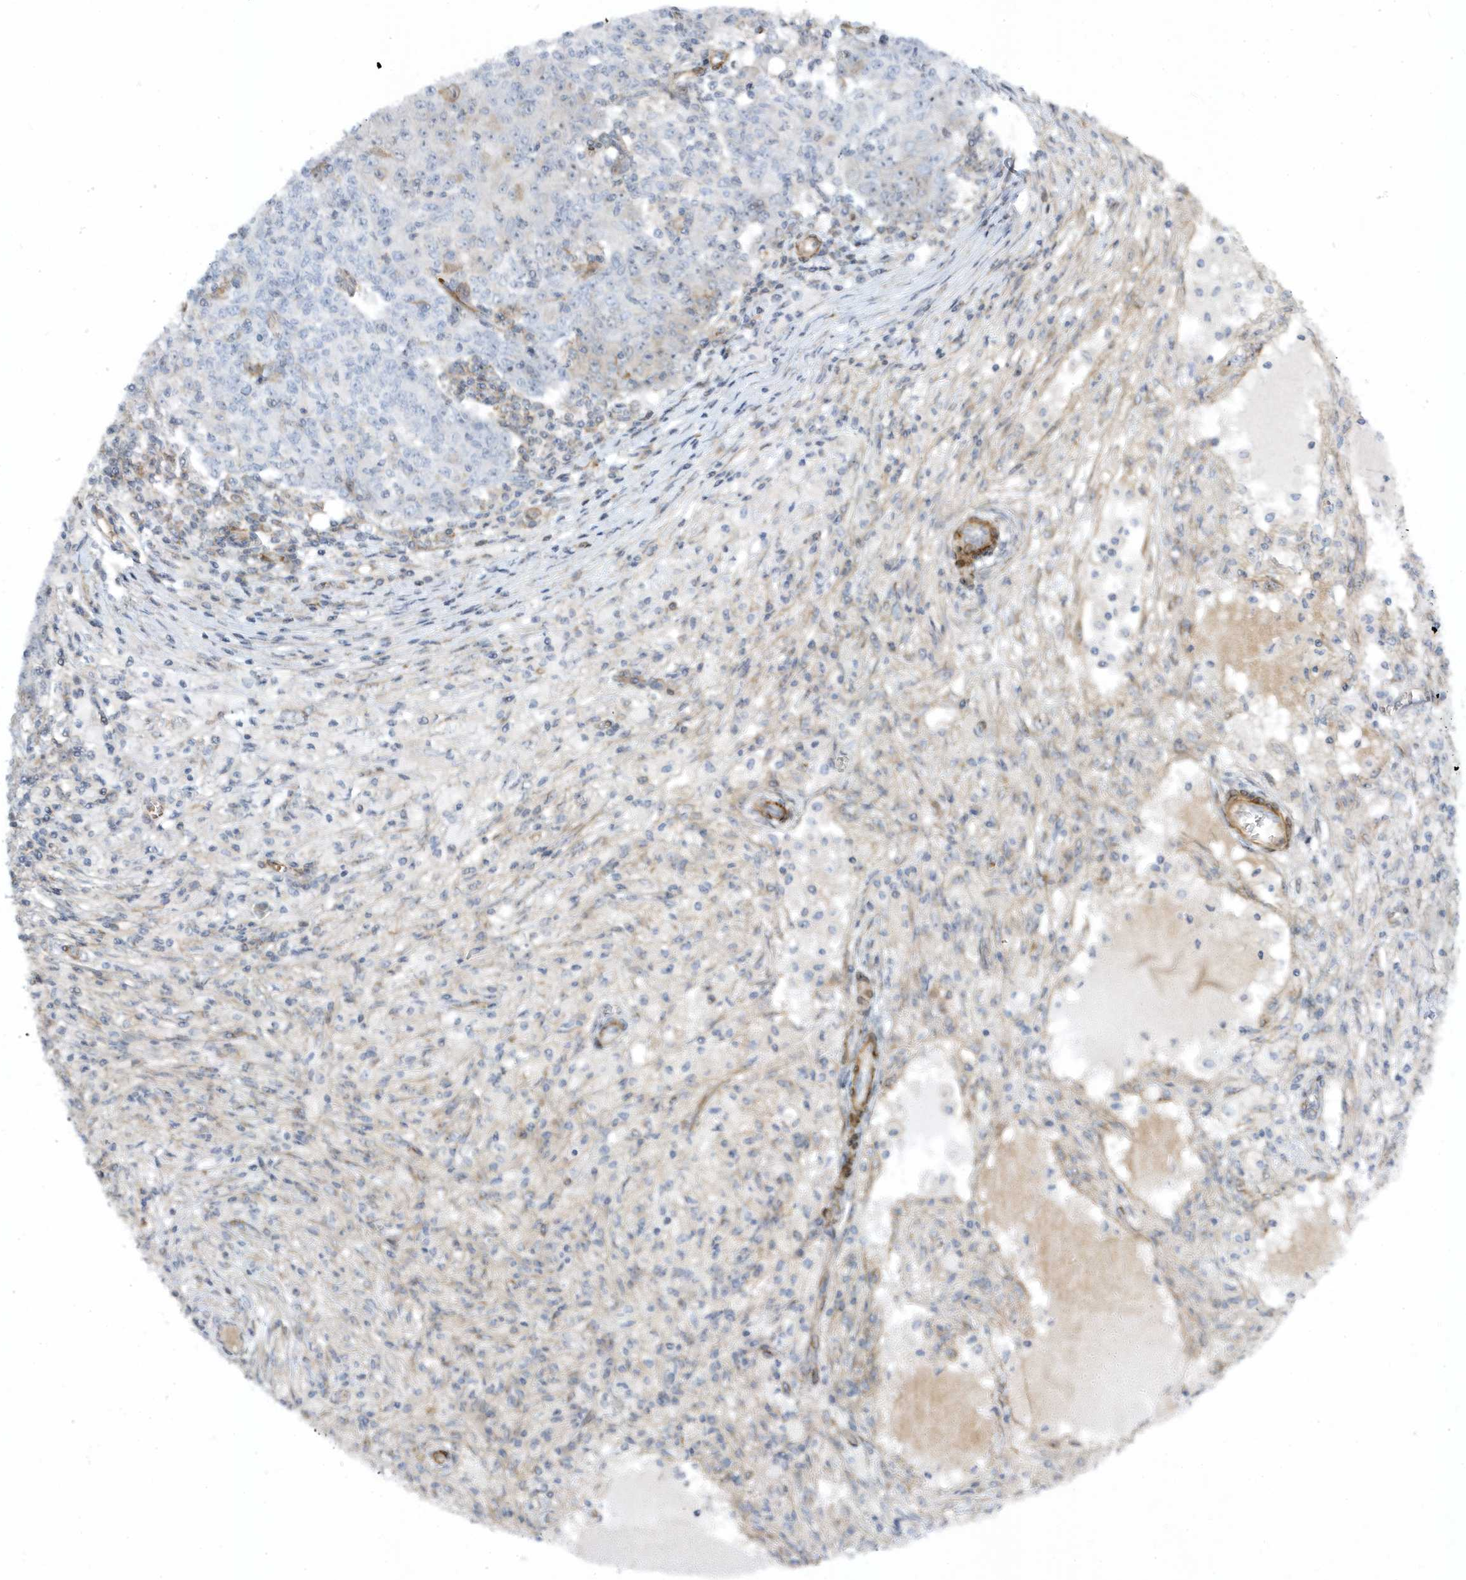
{"staining": {"intensity": "moderate", "quantity": "<25%", "location": "cytoplasmic/membranous,nuclear"}, "tissue": "ovarian cancer", "cell_type": "Tumor cells", "image_type": "cancer", "snomed": [{"axis": "morphology", "description": "Carcinoma, endometroid"}, {"axis": "topography", "description": "Ovary"}], "caption": "Protein staining exhibits moderate cytoplasmic/membranous and nuclear staining in approximately <25% of tumor cells in ovarian cancer (endometroid carcinoma).", "gene": "MAP7D3", "patient": {"sex": "female", "age": 42}}